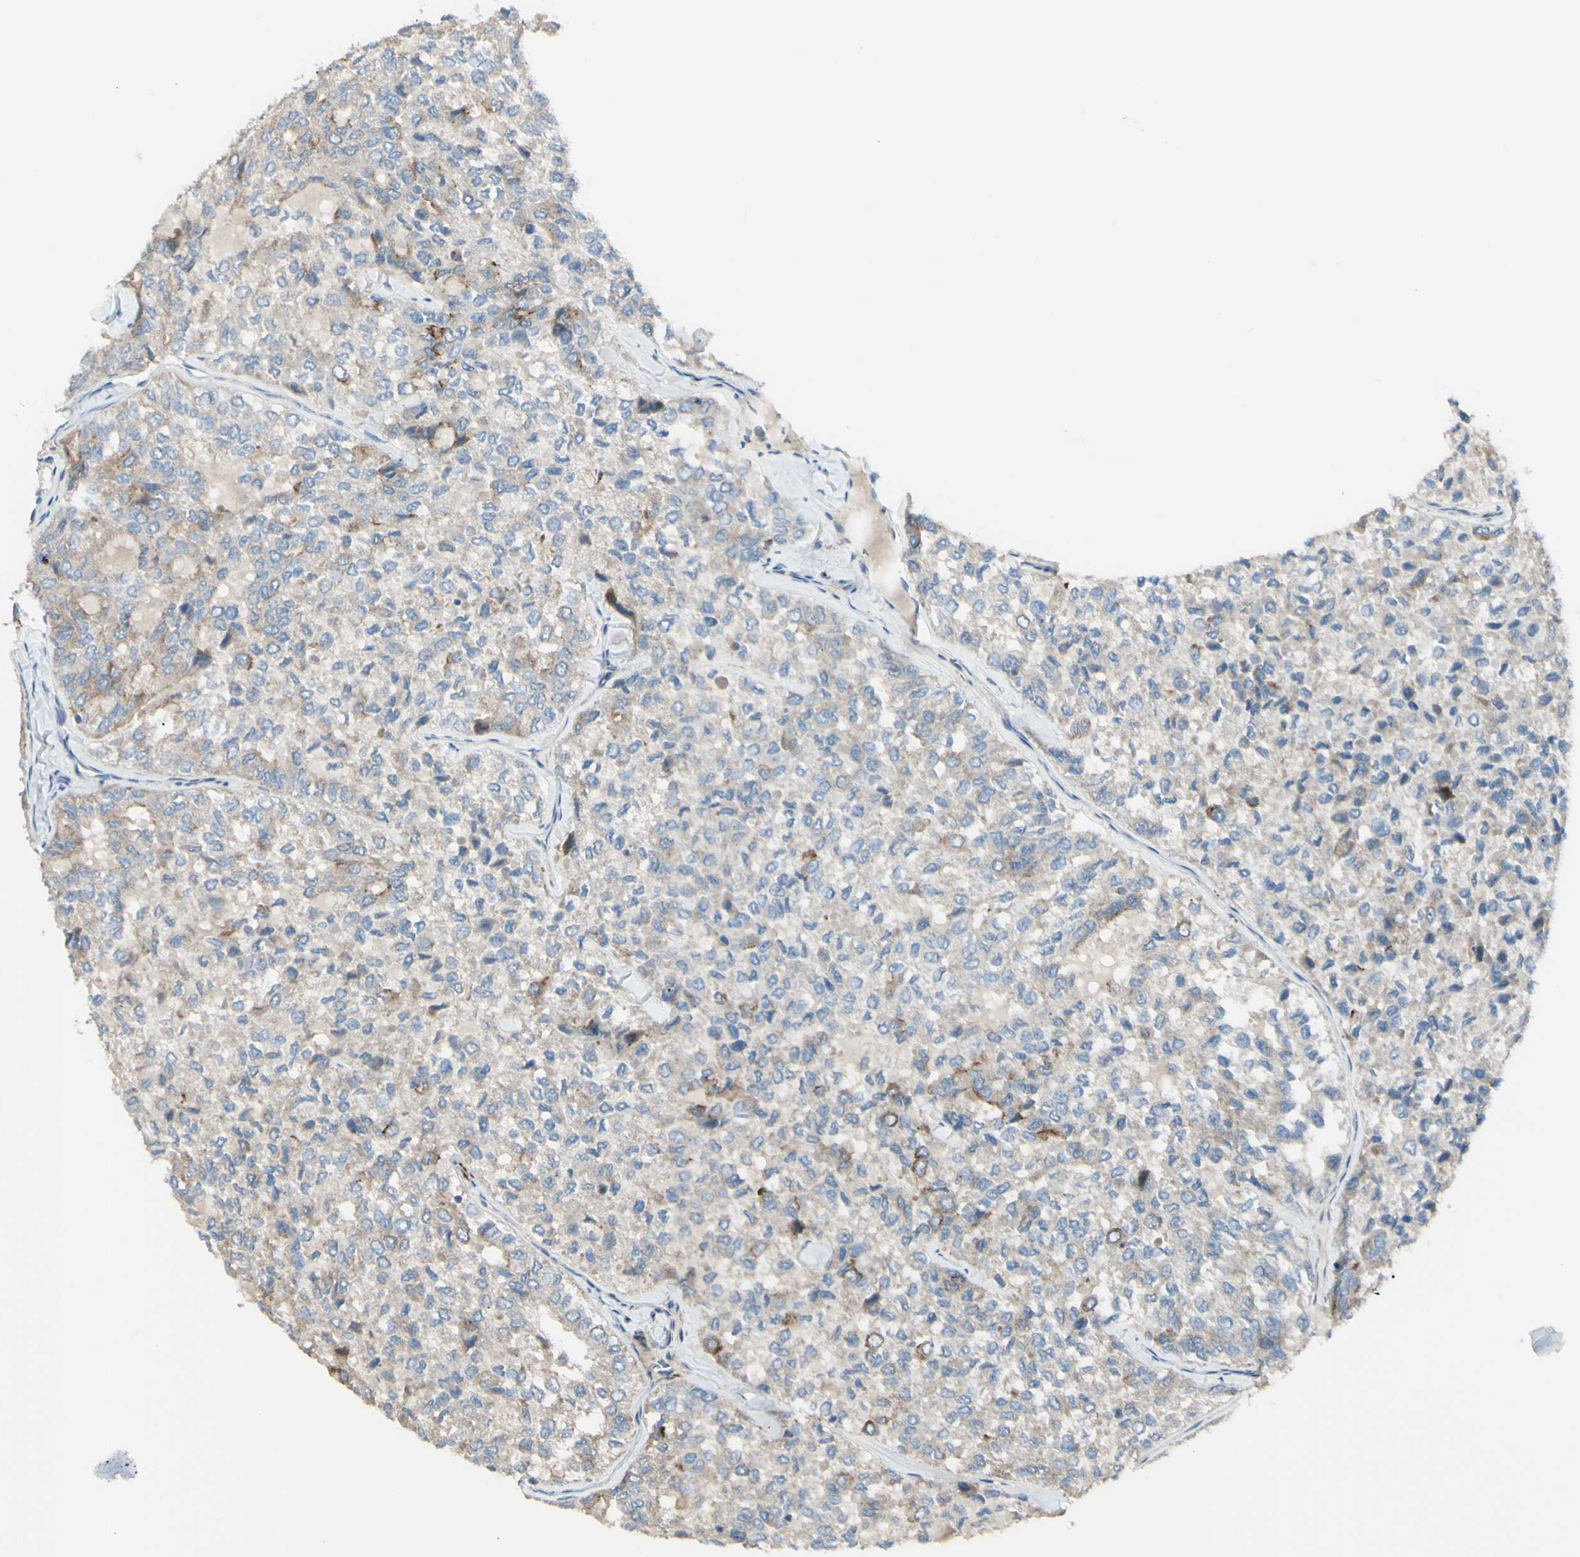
{"staining": {"intensity": "moderate", "quantity": "25%-75%", "location": "cytoplasmic/membranous"}, "tissue": "thyroid cancer", "cell_type": "Tumor cells", "image_type": "cancer", "snomed": [{"axis": "morphology", "description": "Follicular adenoma carcinoma, NOS"}, {"axis": "topography", "description": "Thyroid gland"}], "caption": "A brown stain labels moderate cytoplasmic/membranous expression of a protein in human thyroid follicular adenoma carcinoma tumor cells.", "gene": "LMTK2", "patient": {"sex": "male", "age": 75}}